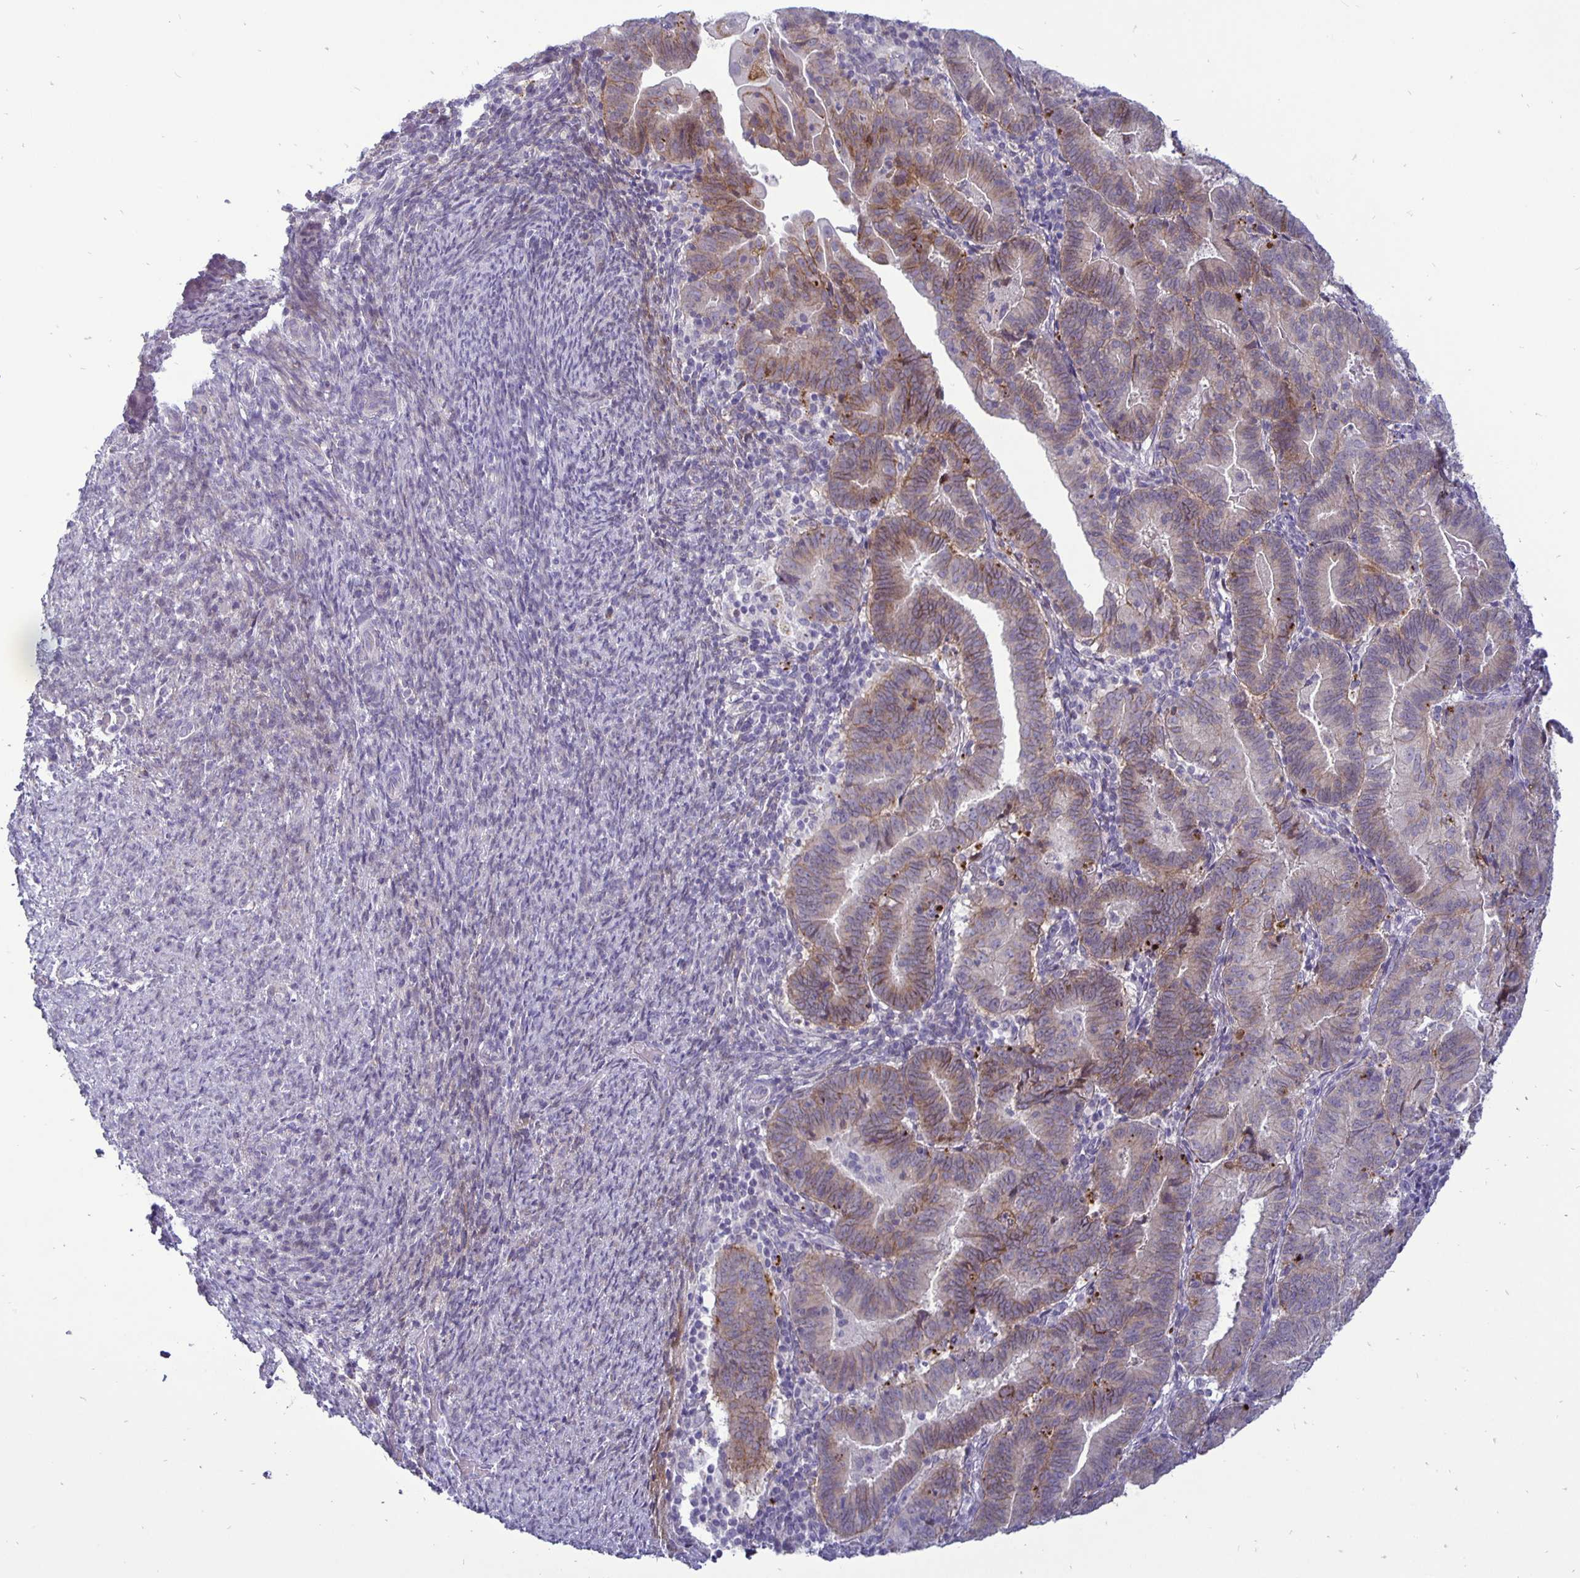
{"staining": {"intensity": "weak", "quantity": "25%-75%", "location": "cytoplasmic/membranous"}, "tissue": "endometrial cancer", "cell_type": "Tumor cells", "image_type": "cancer", "snomed": [{"axis": "morphology", "description": "Adenocarcinoma, NOS"}, {"axis": "topography", "description": "Endometrium"}], "caption": "Protein expression analysis of human endometrial cancer reveals weak cytoplasmic/membranous positivity in about 25%-75% of tumor cells.", "gene": "ERBB2", "patient": {"sex": "female", "age": 70}}